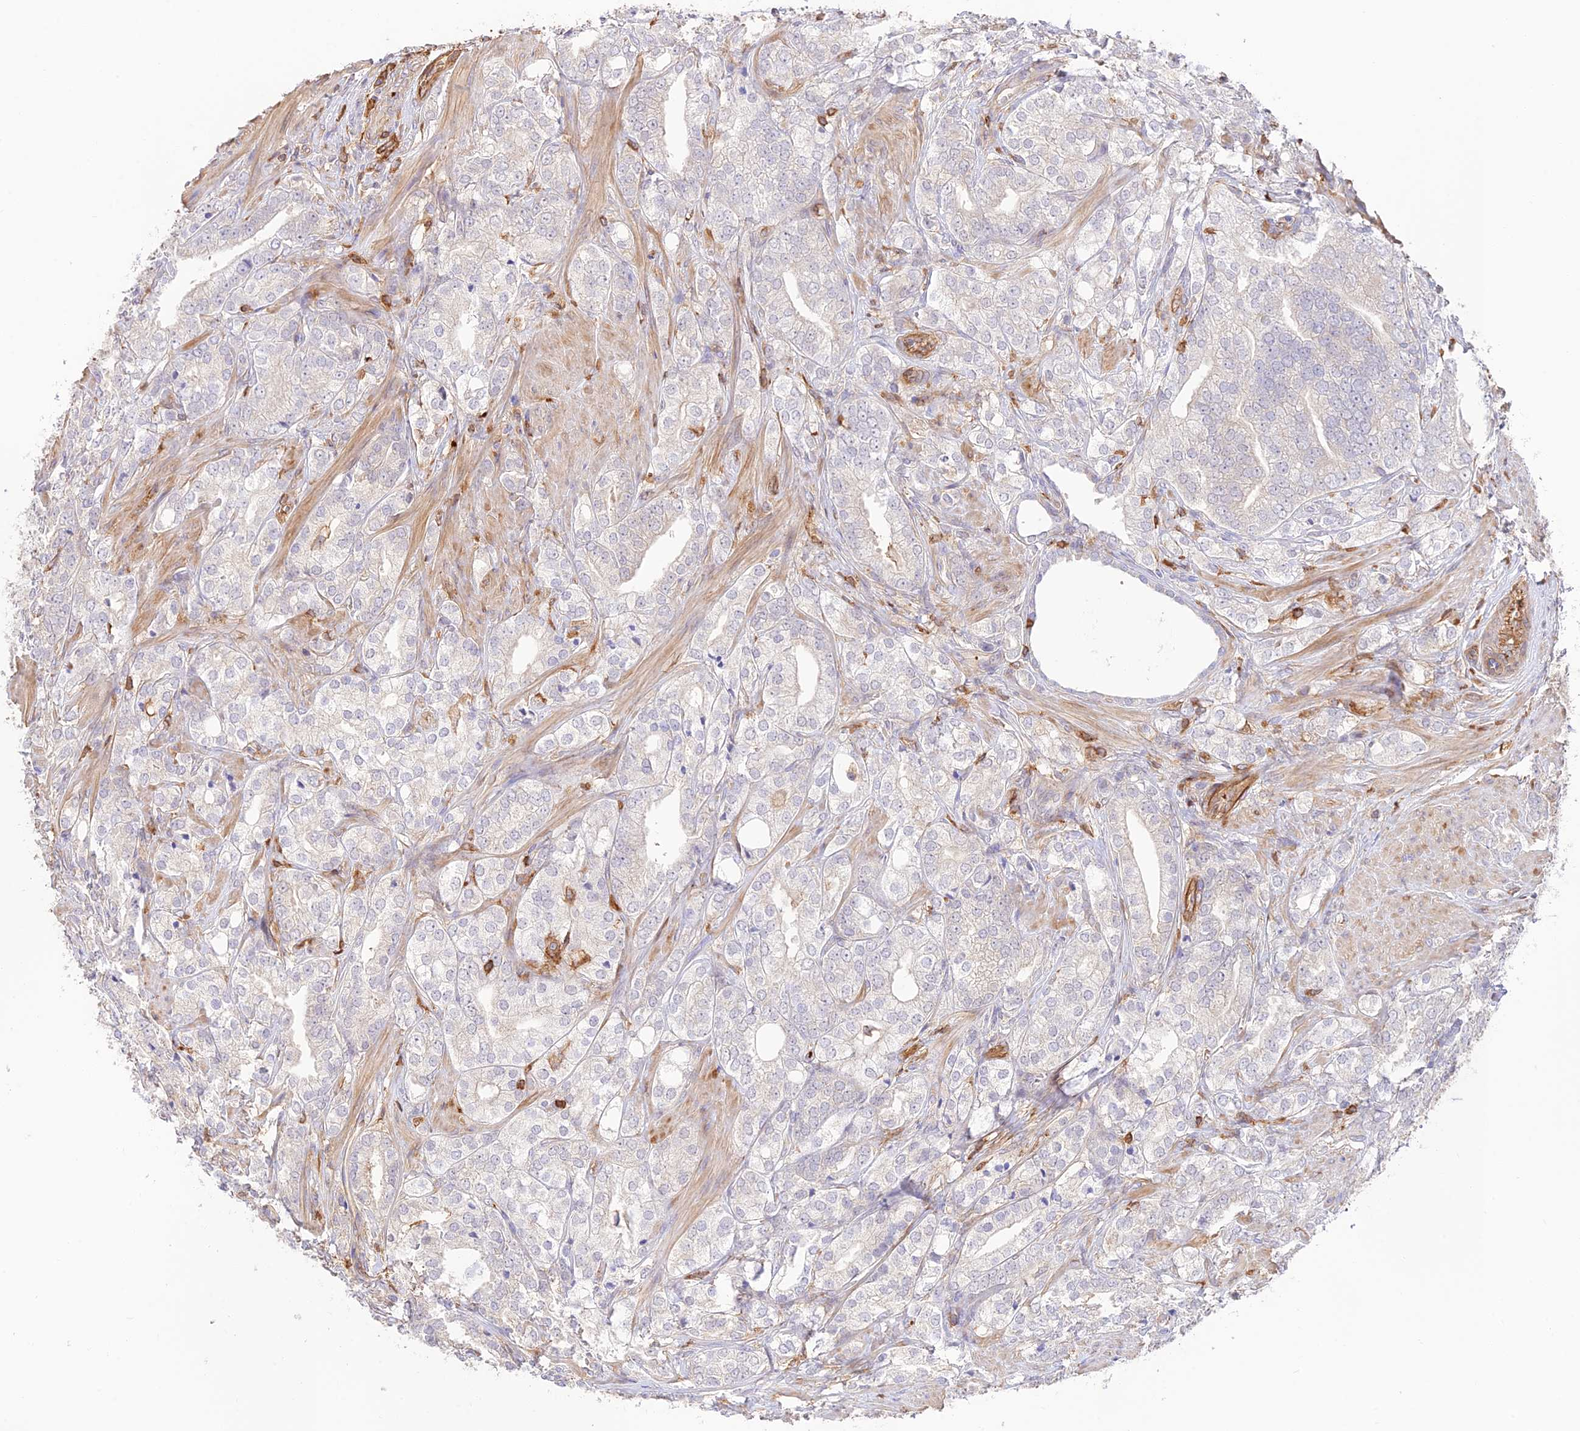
{"staining": {"intensity": "negative", "quantity": "none", "location": "none"}, "tissue": "prostate cancer", "cell_type": "Tumor cells", "image_type": "cancer", "snomed": [{"axis": "morphology", "description": "Adenocarcinoma, High grade"}, {"axis": "topography", "description": "Prostate"}], "caption": "This is an IHC image of human prostate cancer. There is no expression in tumor cells.", "gene": "DENND1C", "patient": {"sex": "male", "age": 50}}